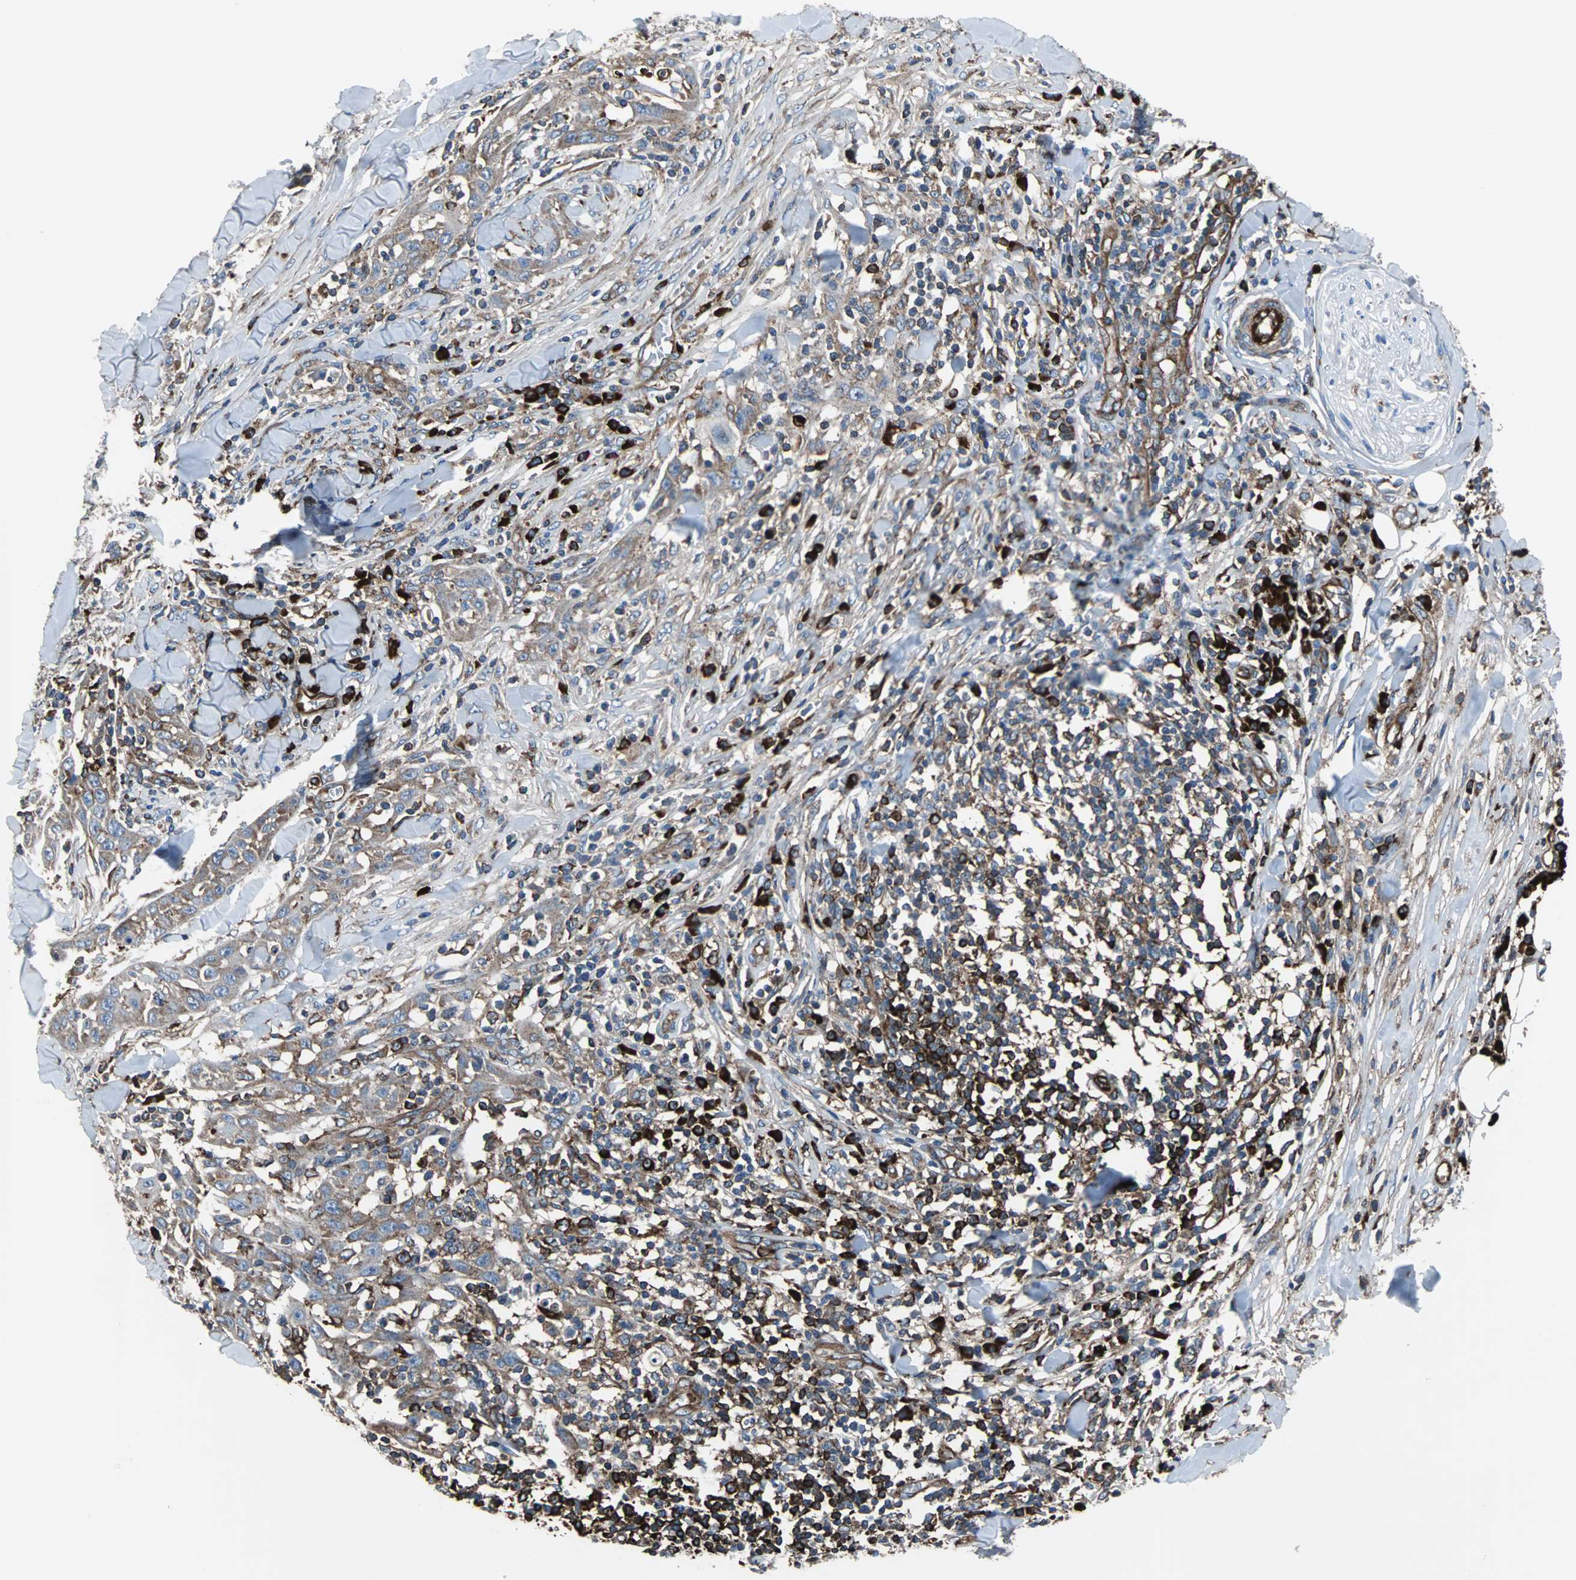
{"staining": {"intensity": "weak", "quantity": ">75%", "location": "cytoplasmic/membranous"}, "tissue": "skin cancer", "cell_type": "Tumor cells", "image_type": "cancer", "snomed": [{"axis": "morphology", "description": "Squamous cell carcinoma, NOS"}, {"axis": "topography", "description": "Skin"}], "caption": "A micrograph showing weak cytoplasmic/membranous staining in approximately >75% of tumor cells in skin squamous cell carcinoma, as visualized by brown immunohistochemical staining.", "gene": "PLCG2", "patient": {"sex": "male", "age": 24}}